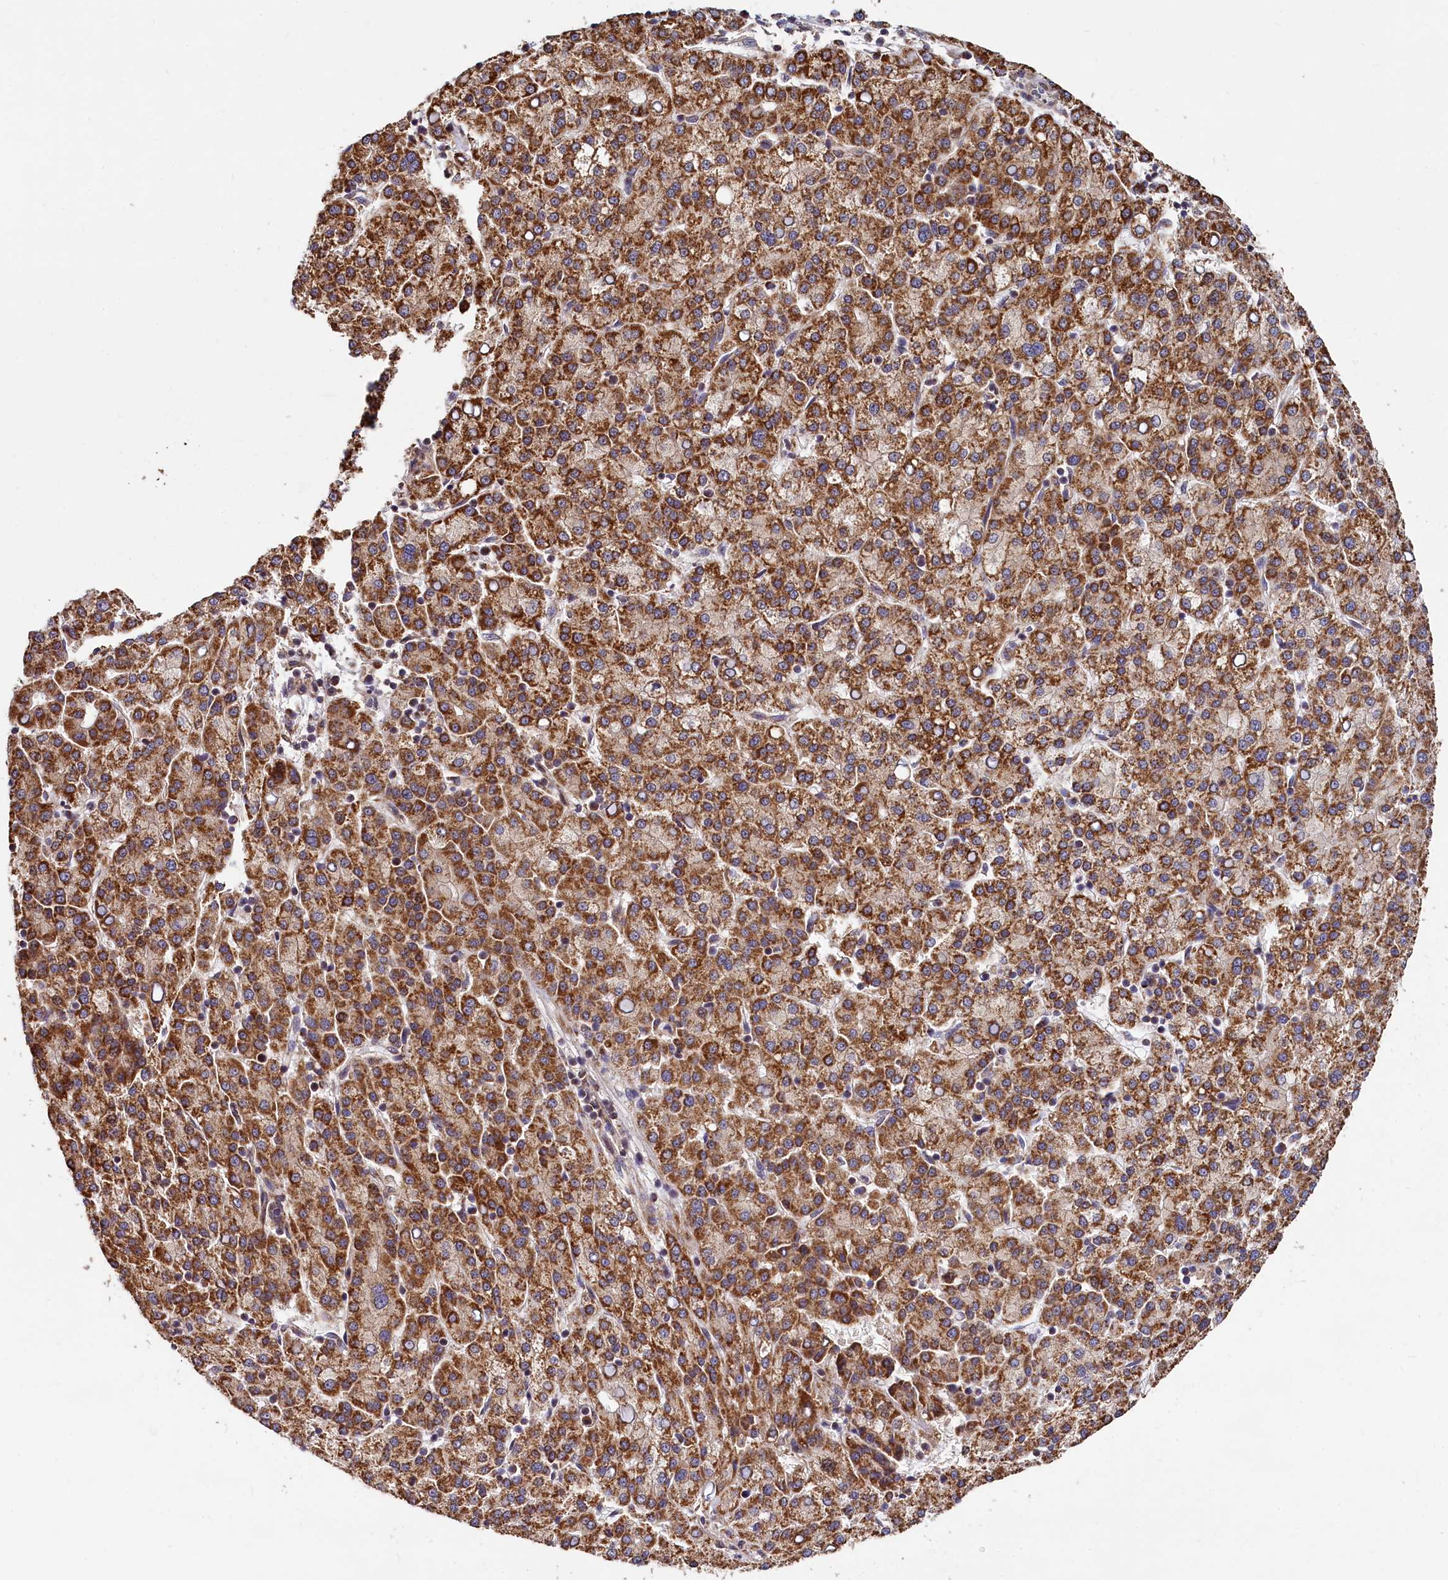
{"staining": {"intensity": "strong", "quantity": ">75%", "location": "cytoplasmic/membranous"}, "tissue": "liver cancer", "cell_type": "Tumor cells", "image_type": "cancer", "snomed": [{"axis": "morphology", "description": "Carcinoma, Hepatocellular, NOS"}, {"axis": "topography", "description": "Liver"}], "caption": "IHC of liver hepatocellular carcinoma demonstrates high levels of strong cytoplasmic/membranous positivity in approximately >75% of tumor cells.", "gene": "SPRYD3", "patient": {"sex": "female", "age": 58}}